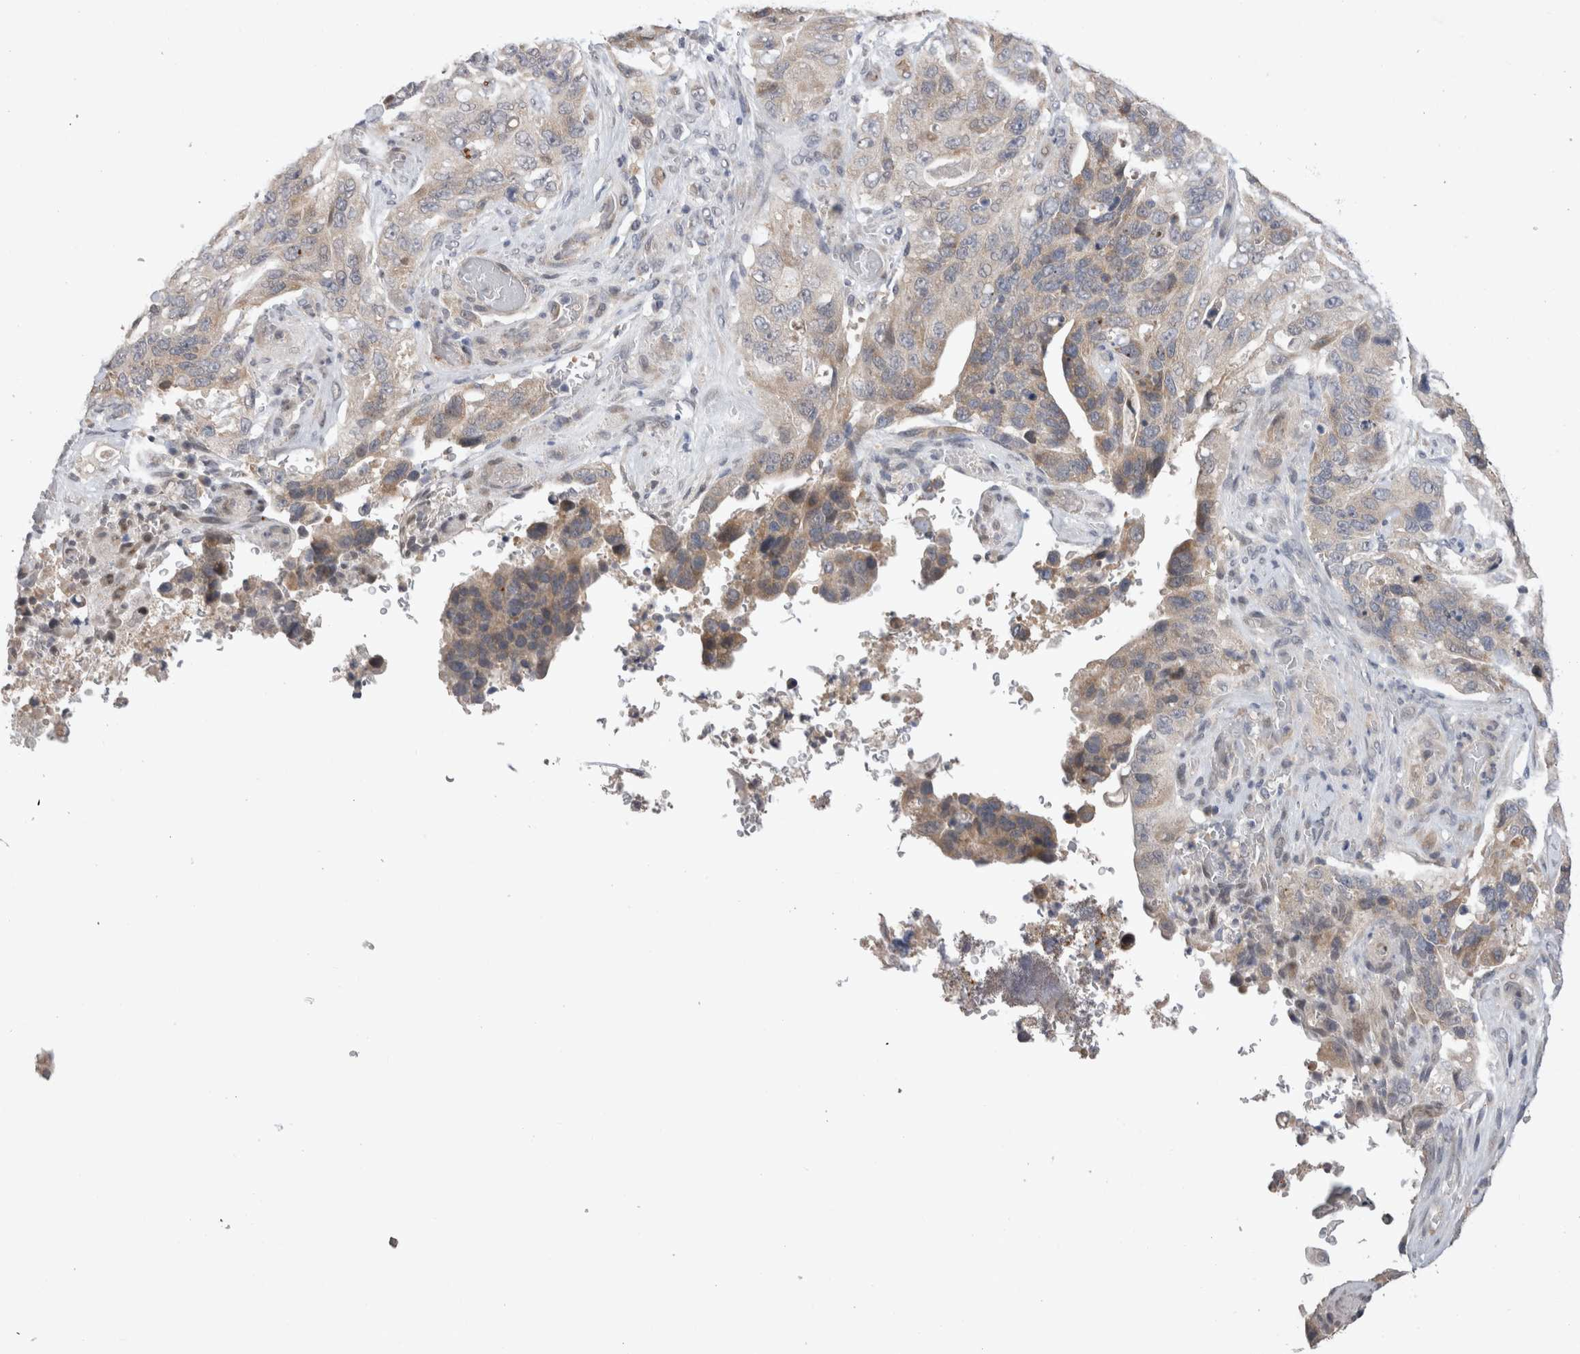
{"staining": {"intensity": "weak", "quantity": "25%-75%", "location": "cytoplasmic/membranous"}, "tissue": "stomach cancer", "cell_type": "Tumor cells", "image_type": "cancer", "snomed": [{"axis": "morphology", "description": "Adenocarcinoma, NOS"}, {"axis": "topography", "description": "Stomach"}], "caption": "A brown stain labels weak cytoplasmic/membranous expression of a protein in adenocarcinoma (stomach) tumor cells. (Brightfield microscopy of DAB IHC at high magnification).", "gene": "CRYBG1", "patient": {"sex": "female", "age": 89}}